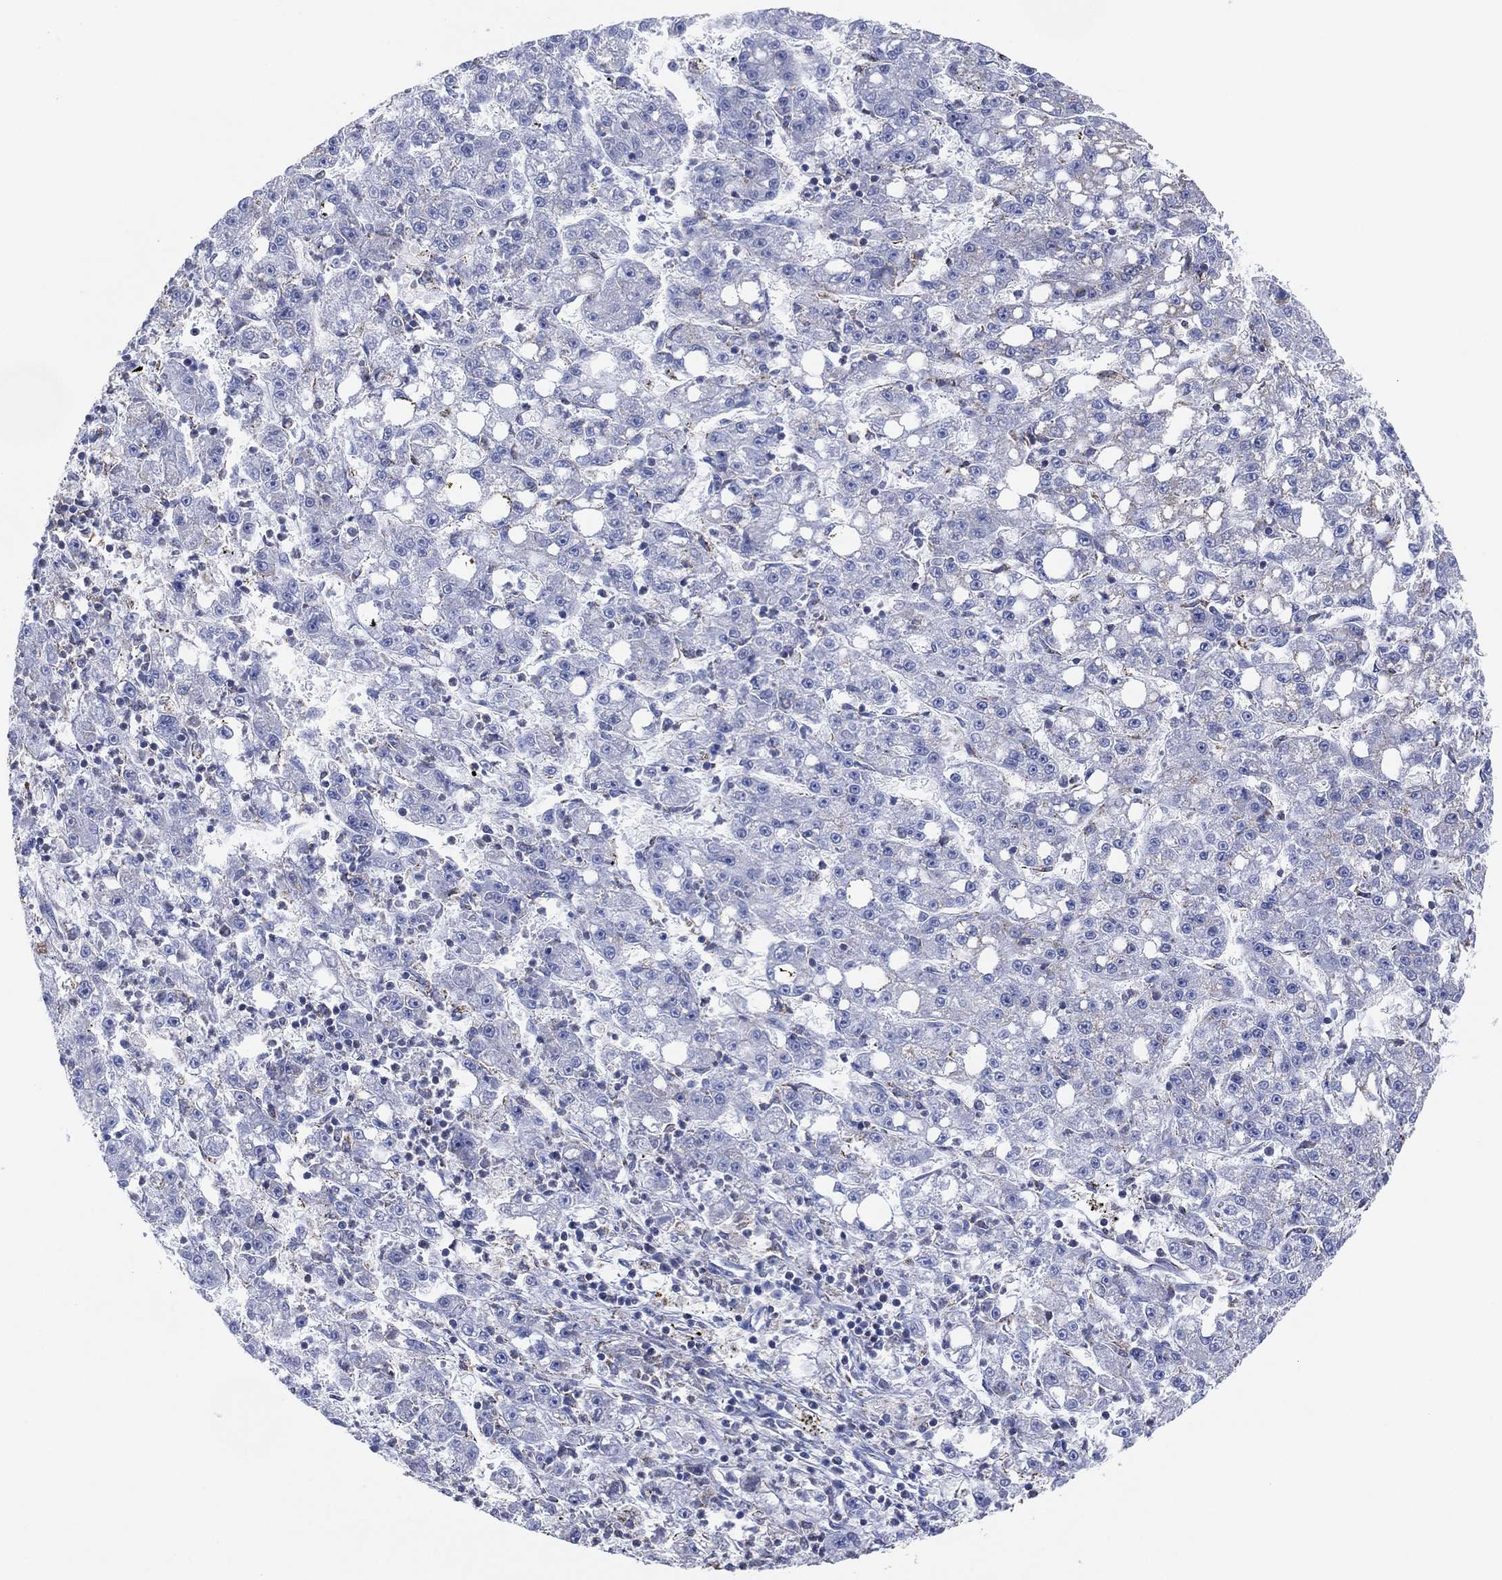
{"staining": {"intensity": "negative", "quantity": "none", "location": "none"}, "tissue": "liver cancer", "cell_type": "Tumor cells", "image_type": "cancer", "snomed": [{"axis": "morphology", "description": "Carcinoma, Hepatocellular, NOS"}, {"axis": "topography", "description": "Liver"}], "caption": "A histopathology image of liver cancer stained for a protein reveals no brown staining in tumor cells.", "gene": "CFTR", "patient": {"sex": "female", "age": 65}}